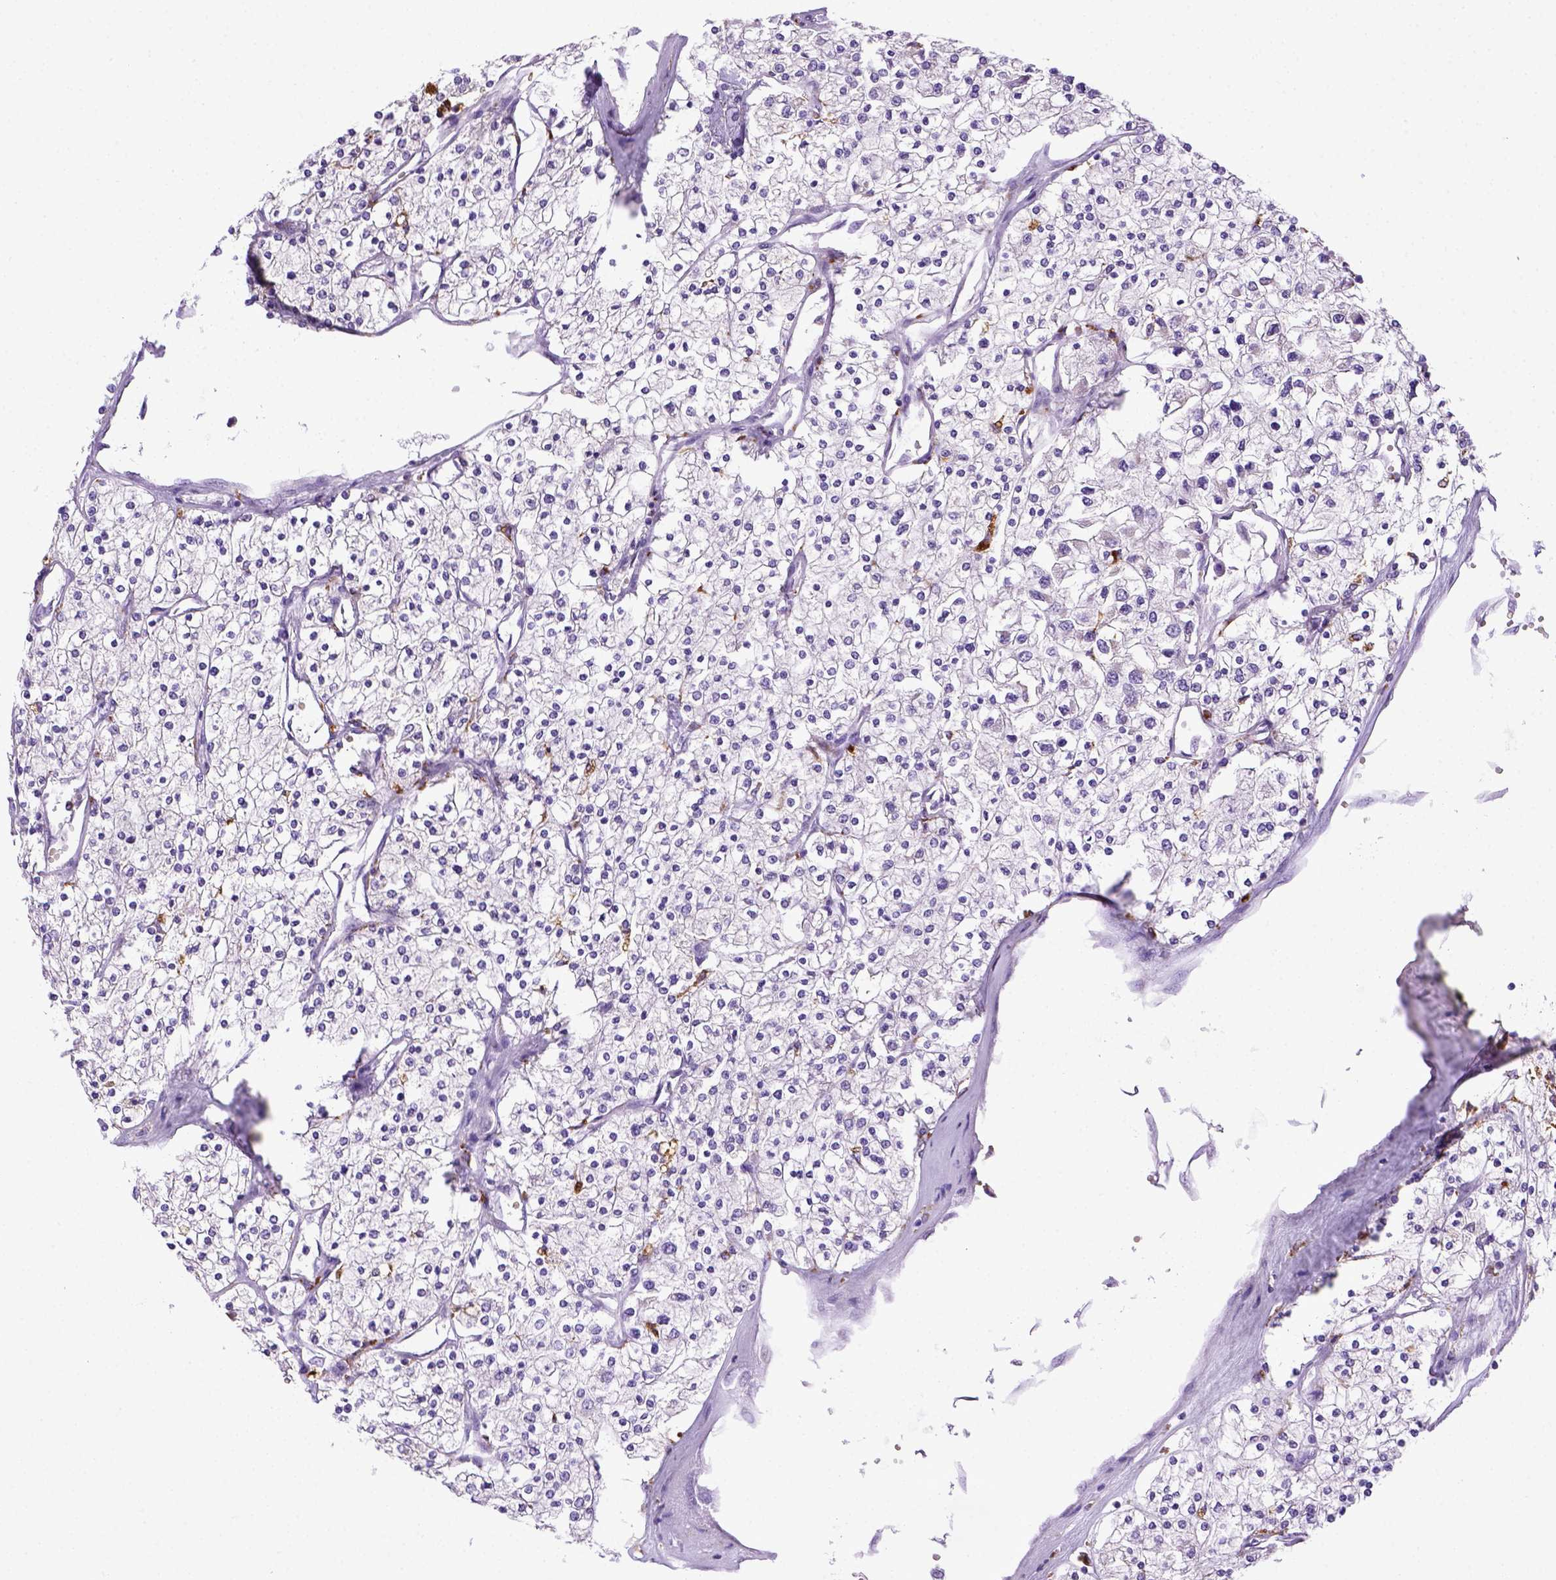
{"staining": {"intensity": "negative", "quantity": "none", "location": "none"}, "tissue": "renal cancer", "cell_type": "Tumor cells", "image_type": "cancer", "snomed": [{"axis": "morphology", "description": "Adenocarcinoma, NOS"}, {"axis": "topography", "description": "Kidney"}], "caption": "IHC micrograph of neoplastic tissue: renal cancer (adenocarcinoma) stained with DAB (3,3'-diaminobenzidine) demonstrates no significant protein staining in tumor cells.", "gene": "CD68", "patient": {"sex": "male", "age": 80}}